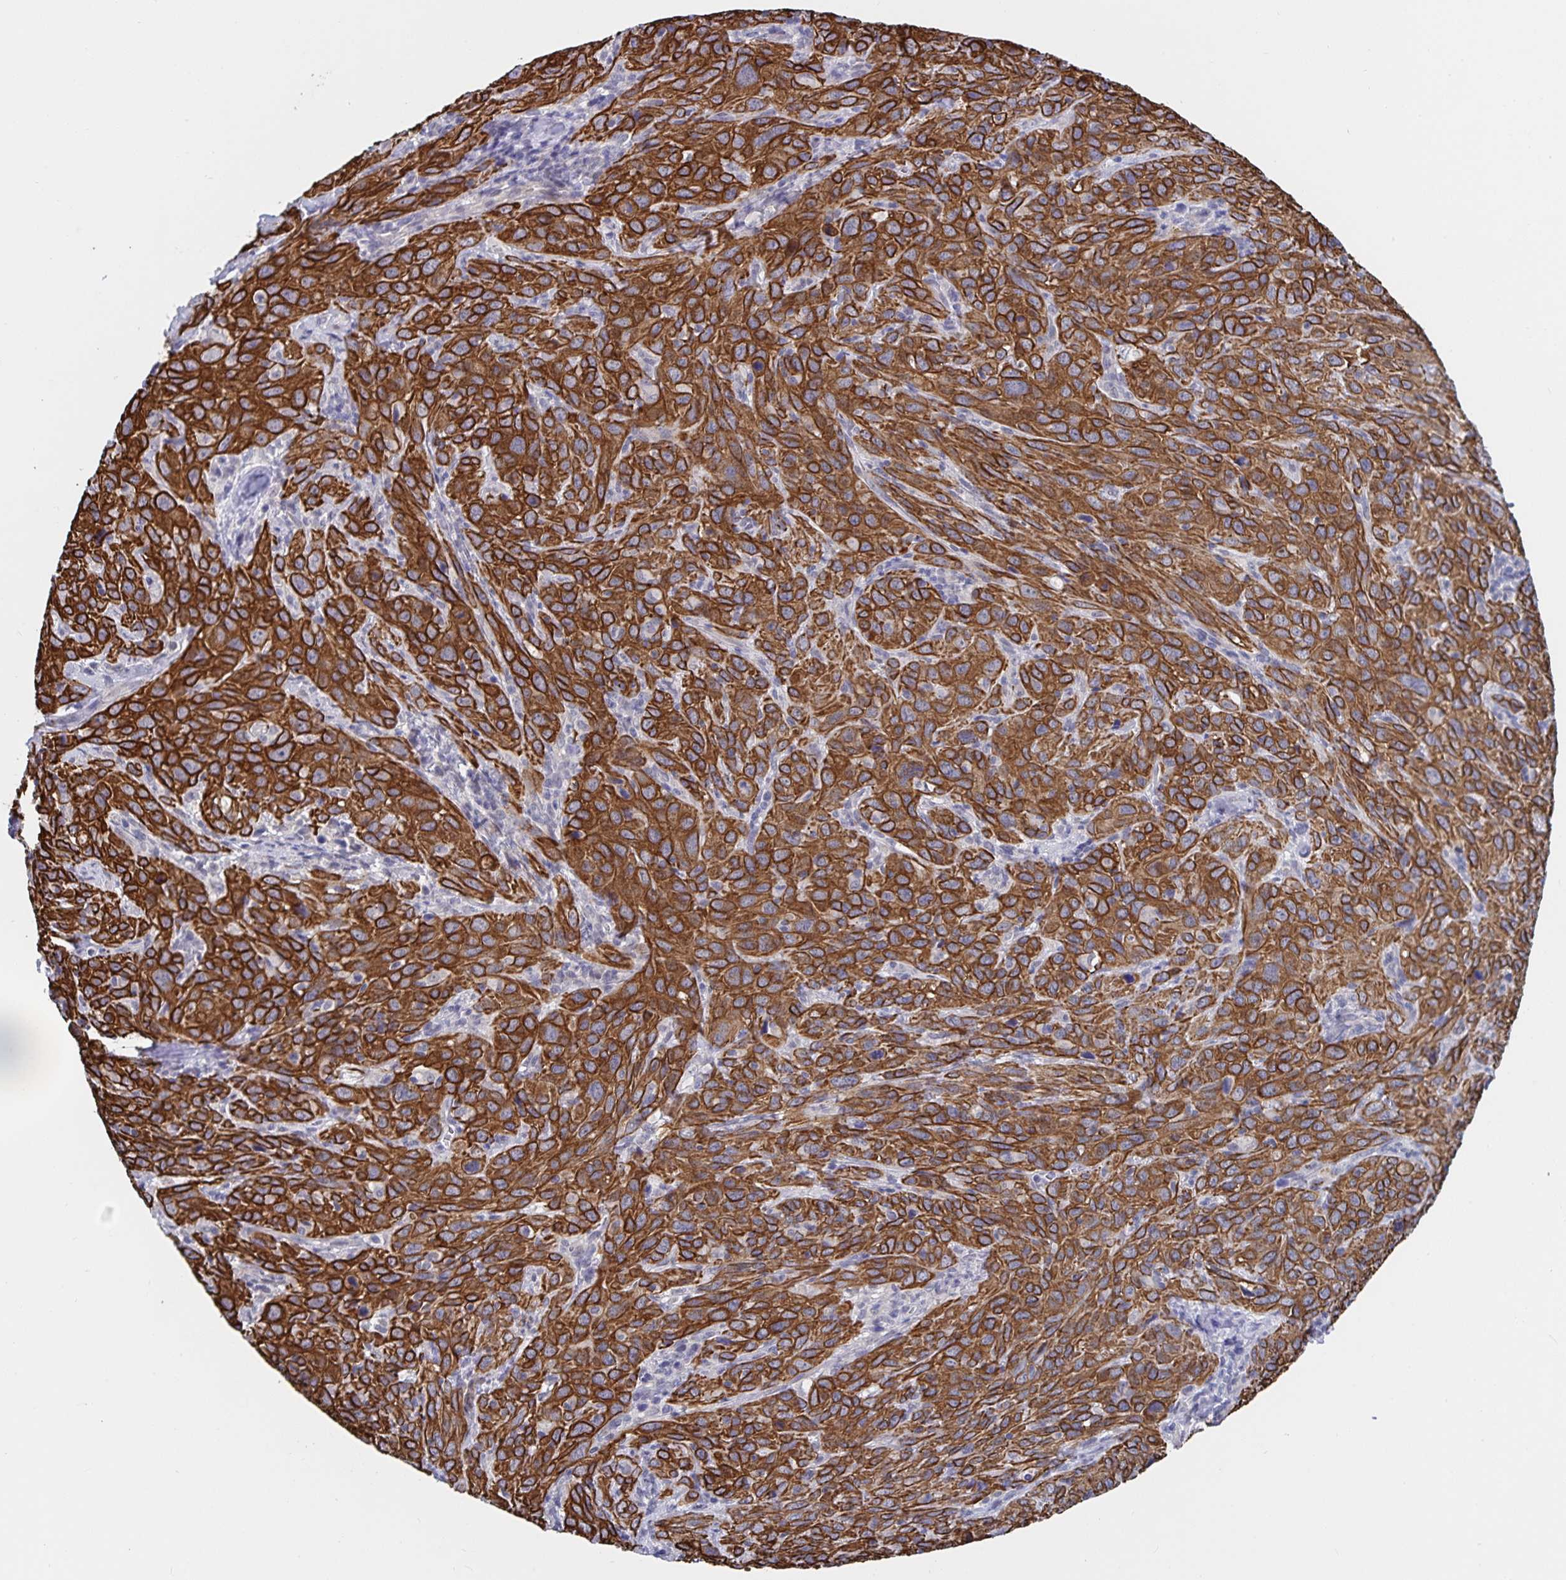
{"staining": {"intensity": "strong", "quantity": ">75%", "location": "cytoplasmic/membranous"}, "tissue": "cervical cancer", "cell_type": "Tumor cells", "image_type": "cancer", "snomed": [{"axis": "morphology", "description": "Normal tissue, NOS"}, {"axis": "morphology", "description": "Squamous cell carcinoma, NOS"}, {"axis": "topography", "description": "Cervix"}], "caption": "Immunohistochemistry histopathology image of cervical cancer stained for a protein (brown), which exhibits high levels of strong cytoplasmic/membranous expression in about >75% of tumor cells.", "gene": "ZIK1", "patient": {"sex": "female", "age": 51}}